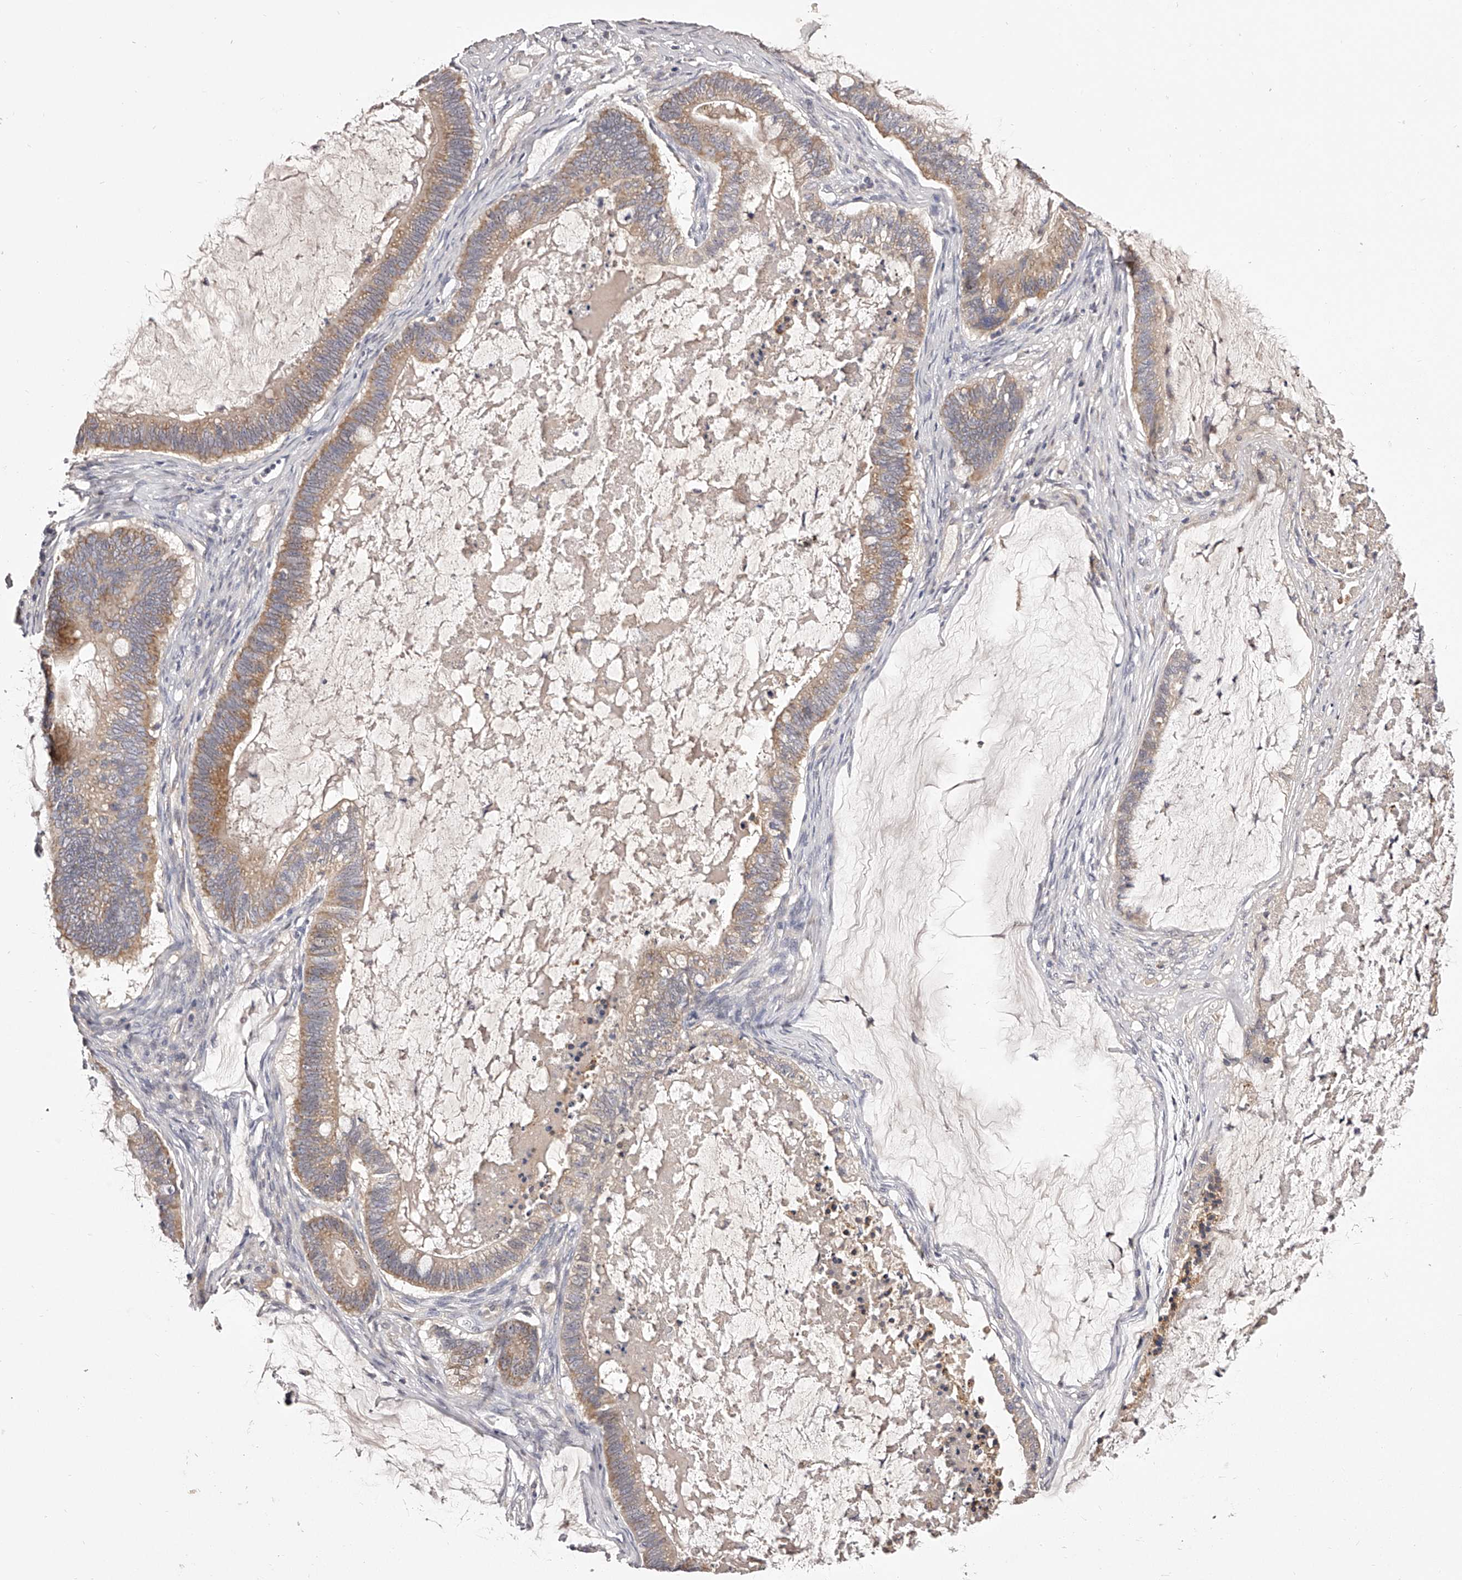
{"staining": {"intensity": "moderate", "quantity": ">75%", "location": "cytoplasmic/membranous"}, "tissue": "ovarian cancer", "cell_type": "Tumor cells", "image_type": "cancer", "snomed": [{"axis": "morphology", "description": "Cystadenocarcinoma, mucinous, NOS"}, {"axis": "topography", "description": "Ovary"}], "caption": "Human ovarian cancer stained for a protein (brown) demonstrates moderate cytoplasmic/membranous positive staining in approximately >75% of tumor cells.", "gene": "ODF2L", "patient": {"sex": "female", "age": 61}}